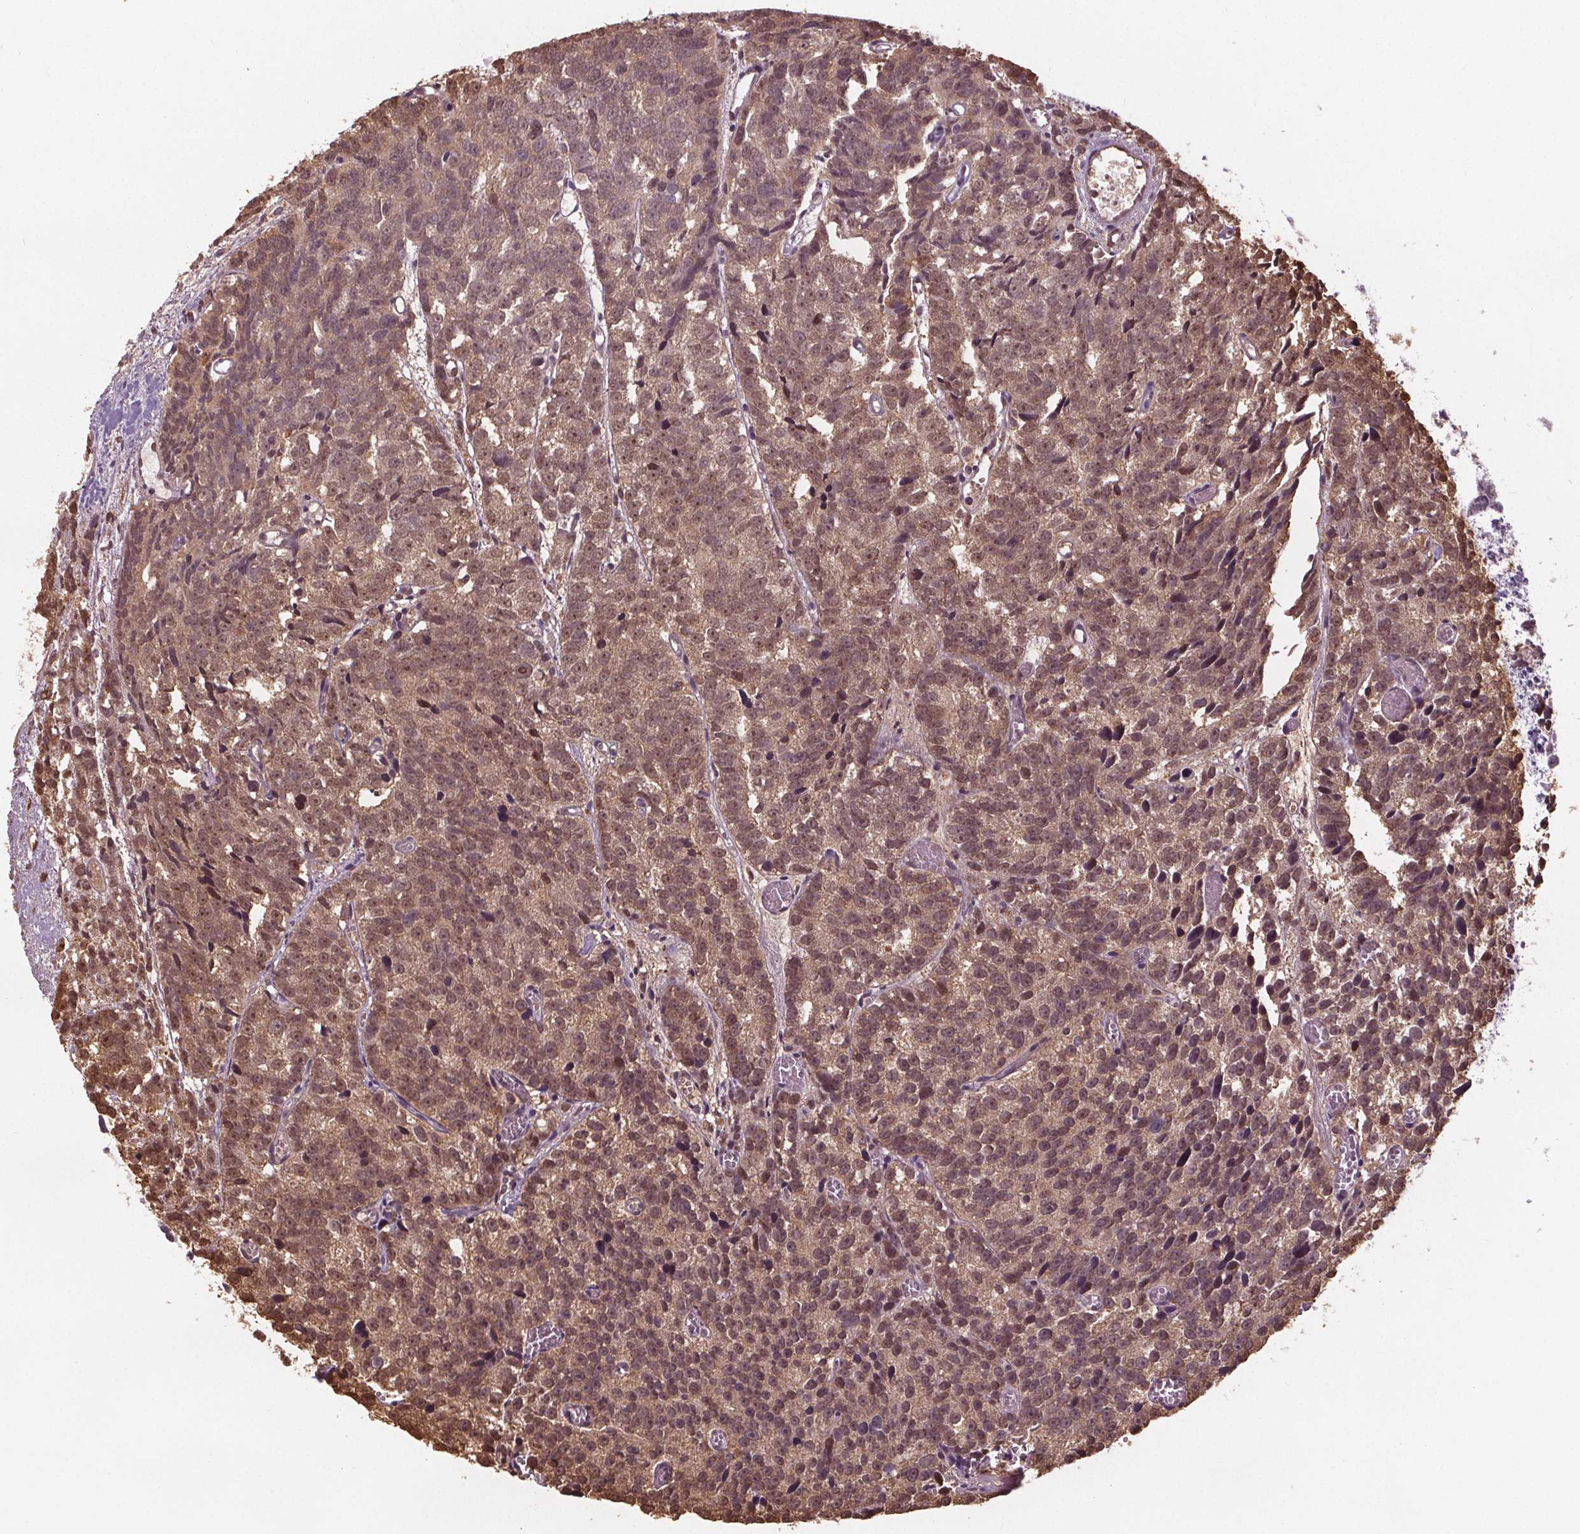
{"staining": {"intensity": "moderate", "quantity": ">75%", "location": "cytoplasmic/membranous,nuclear"}, "tissue": "prostate cancer", "cell_type": "Tumor cells", "image_type": "cancer", "snomed": [{"axis": "morphology", "description": "Adenocarcinoma, High grade"}, {"axis": "topography", "description": "Prostate"}], "caption": "DAB (3,3'-diaminobenzidine) immunohistochemical staining of human prostate adenocarcinoma (high-grade) reveals moderate cytoplasmic/membranous and nuclear protein positivity in approximately >75% of tumor cells.", "gene": "ENO1", "patient": {"sex": "male", "age": 77}}